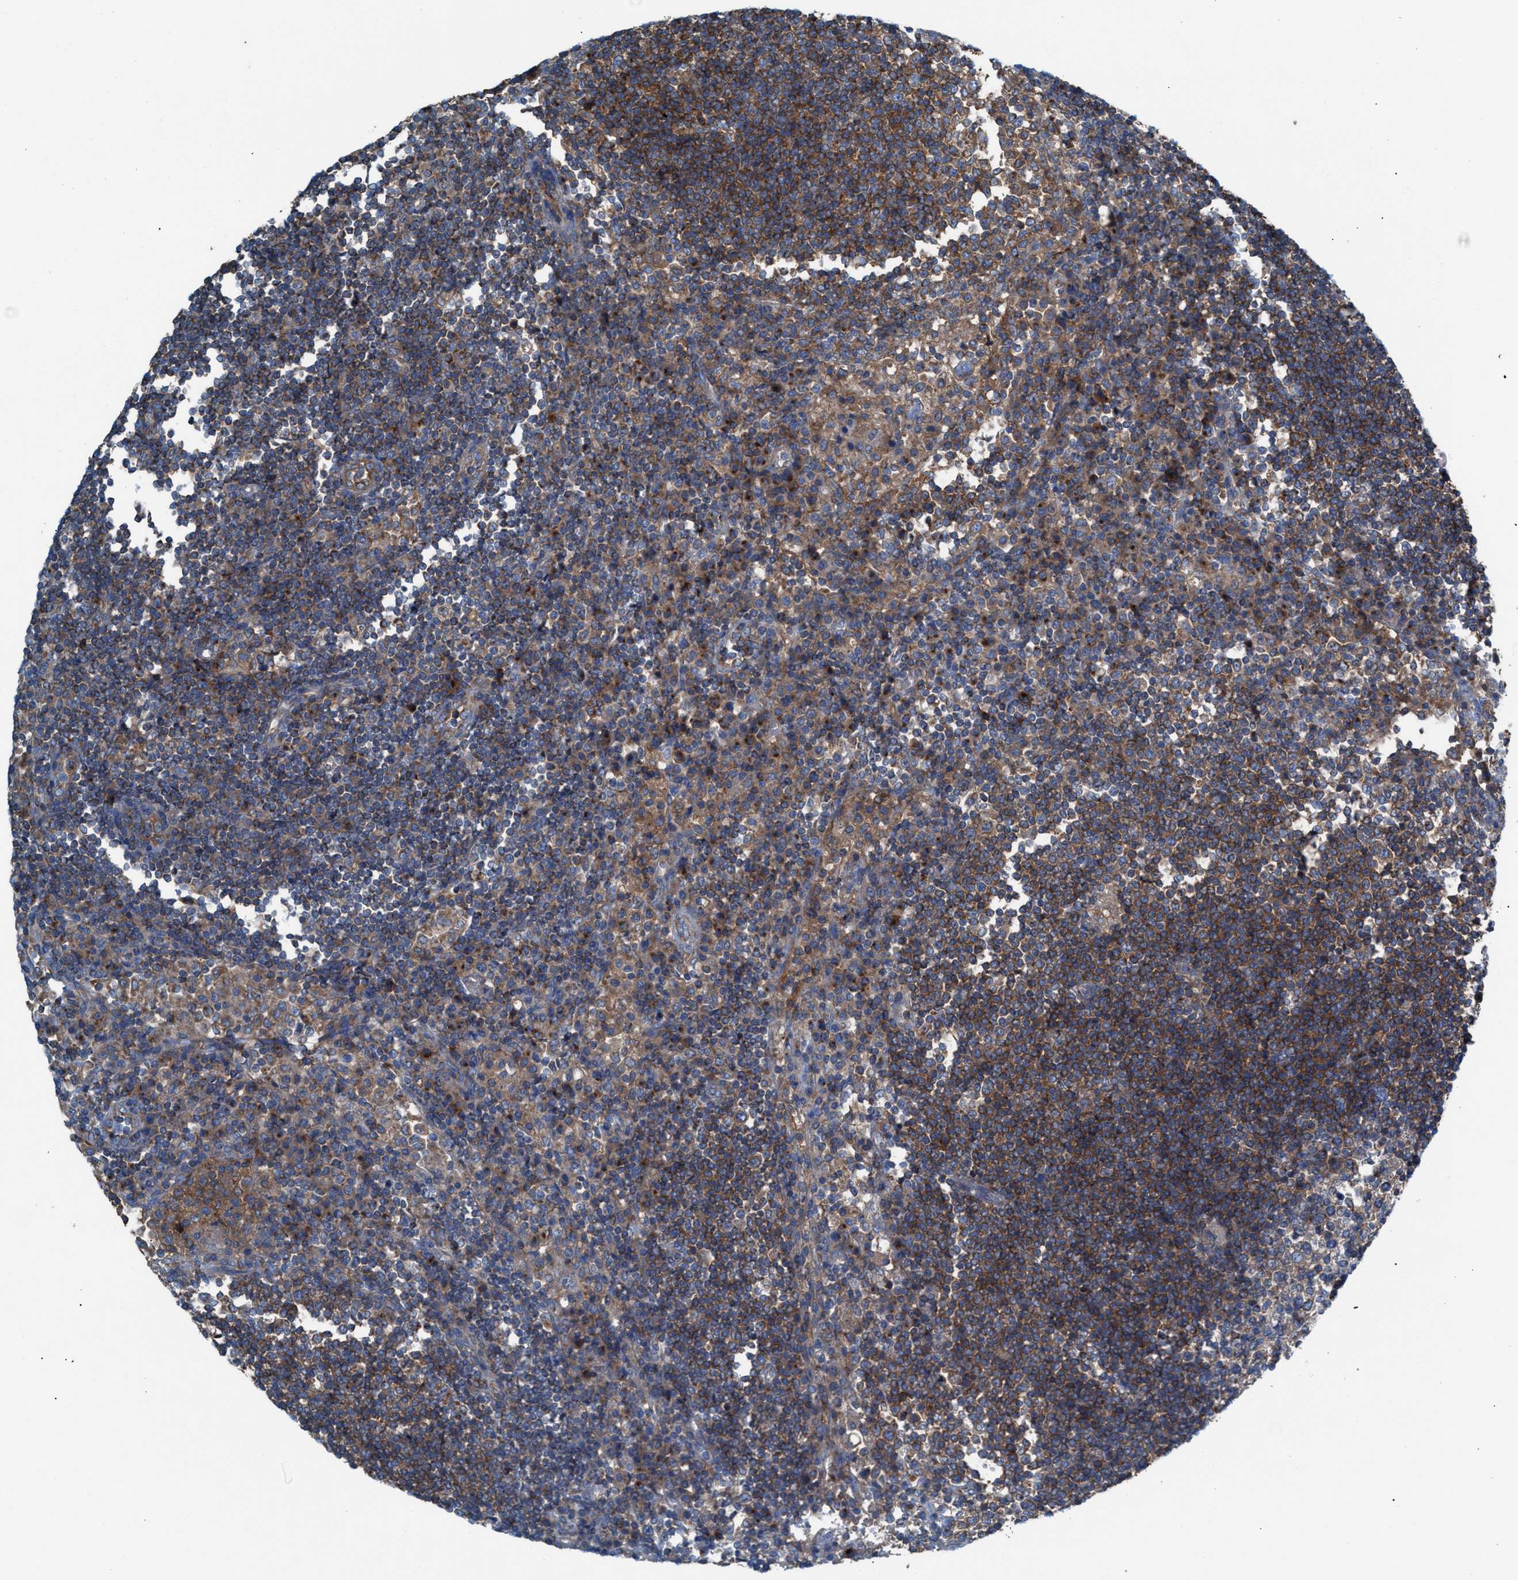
{"staining": {"intensity": "moderate", "quantity": ">75%", "location": "cytoplasmic/membranous"}, "tissue": "lymph node", "cell_type": "Germinal center cells", "image_type": "normal", "snomed": [{"axis": "morphology", "description": "Normal tissue, NOS"}, {"axis": "topography", "description": "Lymph node"}], "caption": "Lymph node was stained to show a protein in brown. There is medium levels of moderate cytoplasmic/membranous positivity in approximately >75% of germinal center cells.", "gene": "NYAP1", "patient": {"sex": "female", "age": 53}}